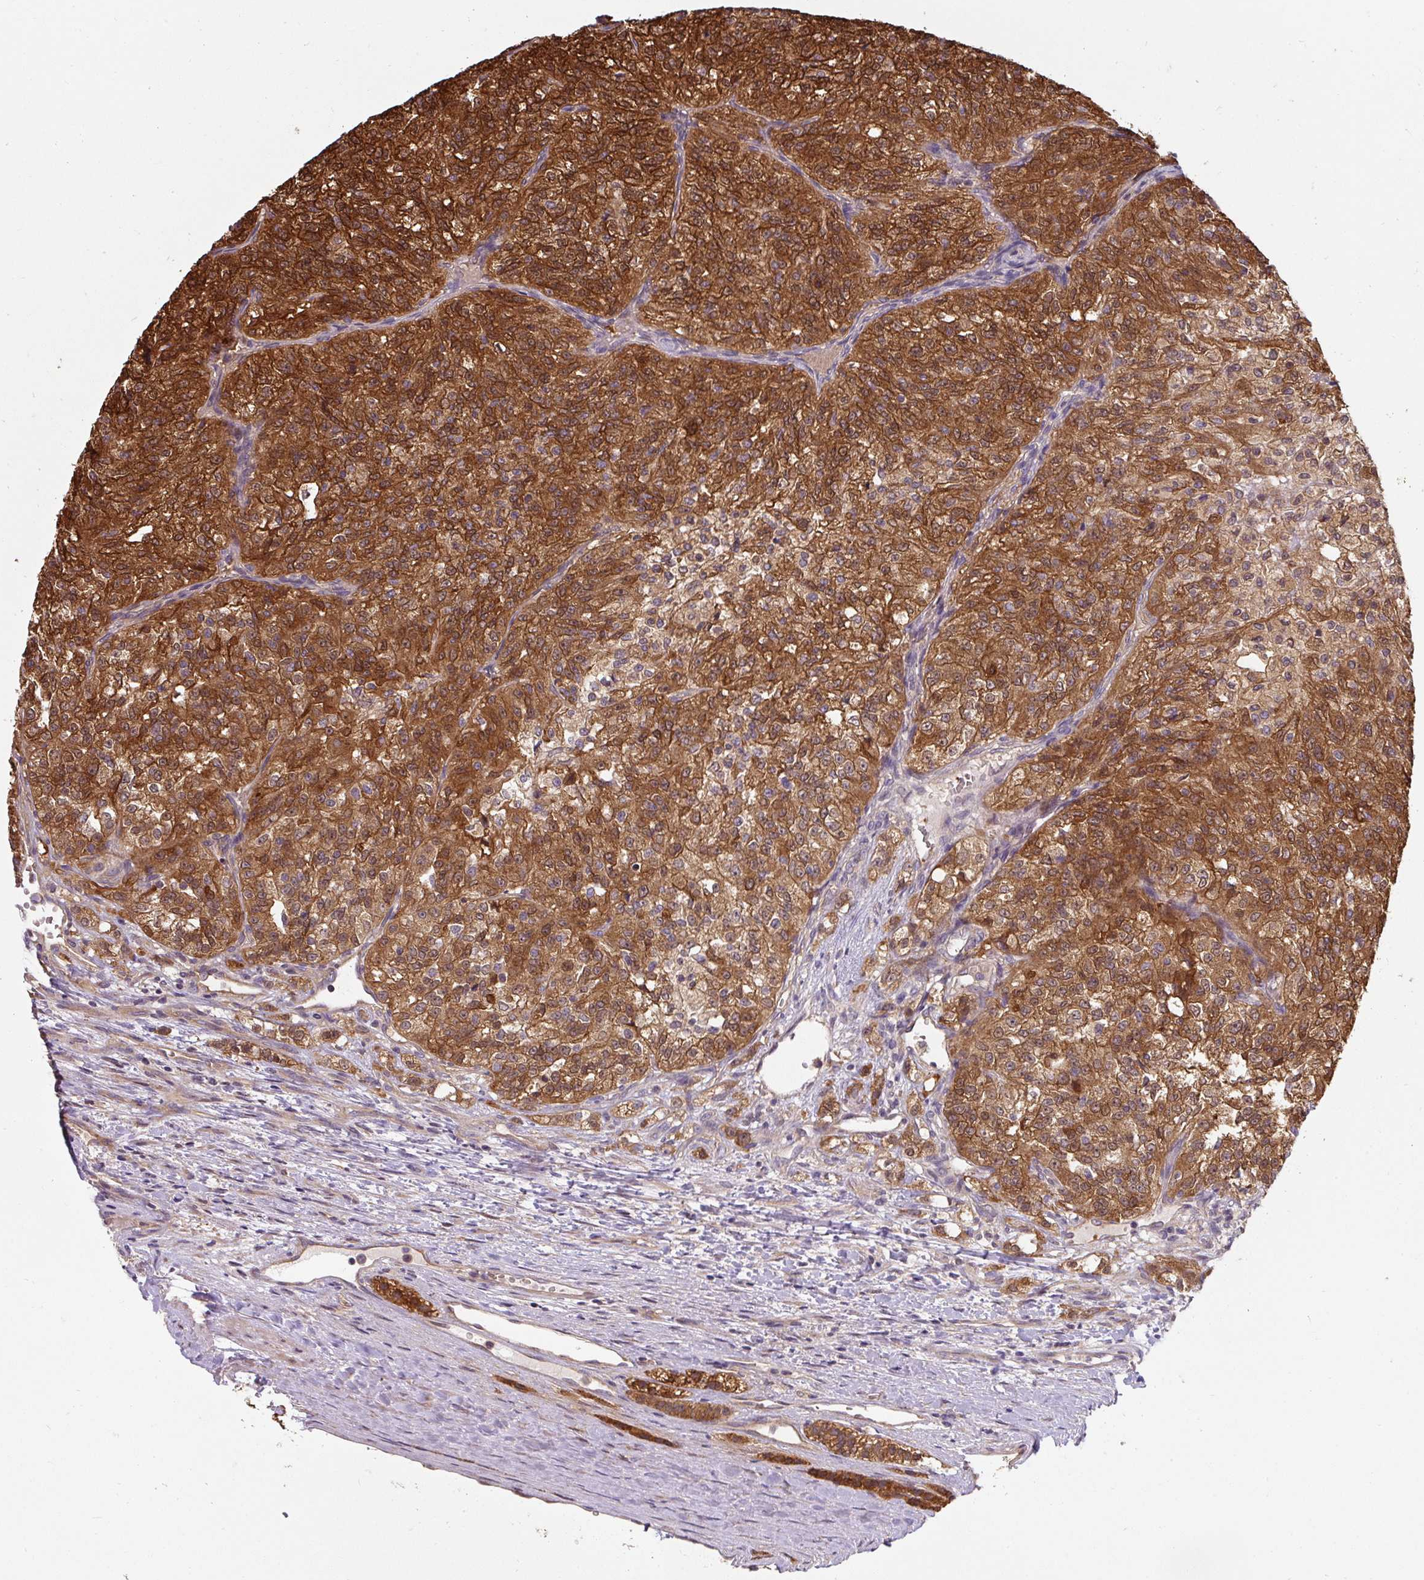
{"staining": {"intensity": "strong", "quantity": ">75%", "location": "cytoplasmic/membranous,nuclear"}, "tissue": "renal cancer", "cell_type": "Tumor cells", "image_type": "cancer", "snomed": [{"axis": "morphology", "description": "Adenocarcinoma, NOS"}, {"axis": "topography", "description": "Kidney"}], "caption": "The immunohistochemical stain highlights strong cytoplasmic/membranous and nuclear expression in tumor cells of renal adenocarcinoma tissue.", "gene": "ST13", "patient": {"sex": "female", "age": 63}}